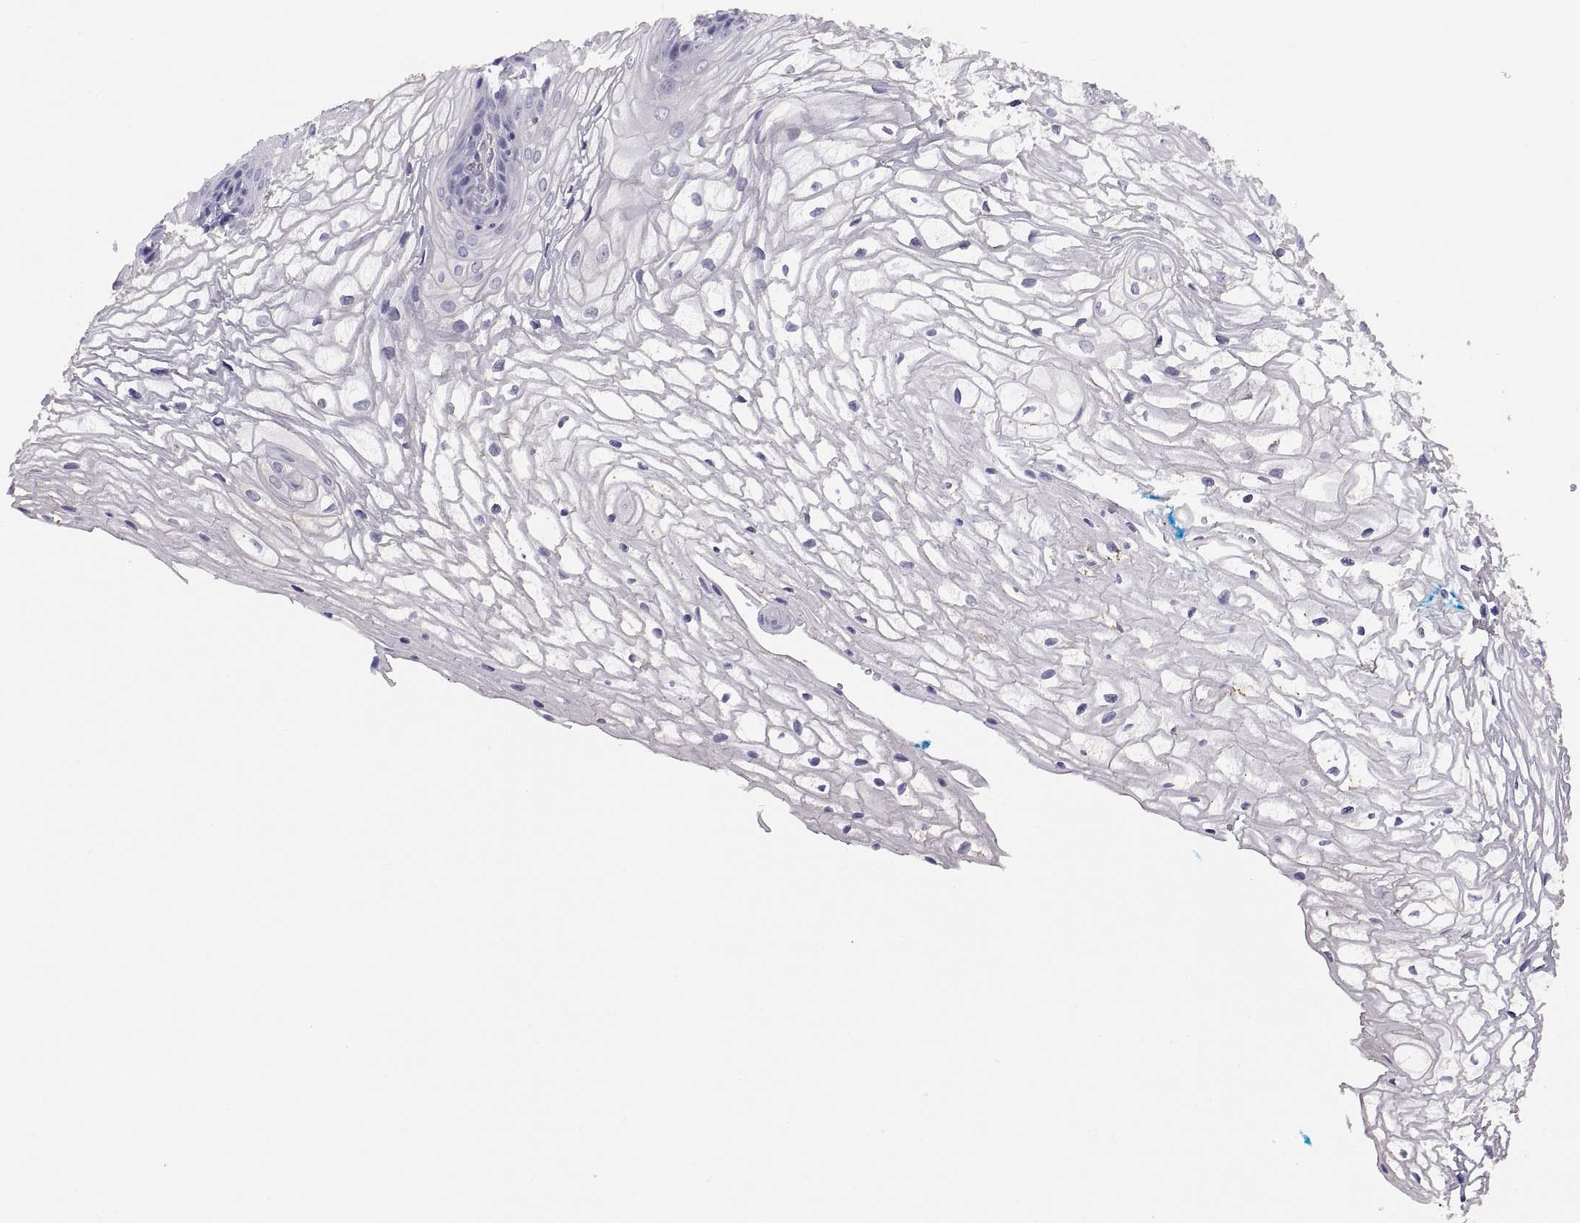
{"staining": {"intensity": "negative", "quantity": "none", "location": "none"}, "tissue": "vagina", "cell_type": "Squamous epithelial cells", "image_type": "normal", "snomed": [{"axis": "morphology", "description": "Normal tissue, NOS"}, {"axis": "topography", "description": "Vagina"}], "caption": "Protein analysis of benign vagina displays no significant positivity in squamous epithelial cells.", "gene": "STRC", "patient": {"sex": "female", "age": 34}}